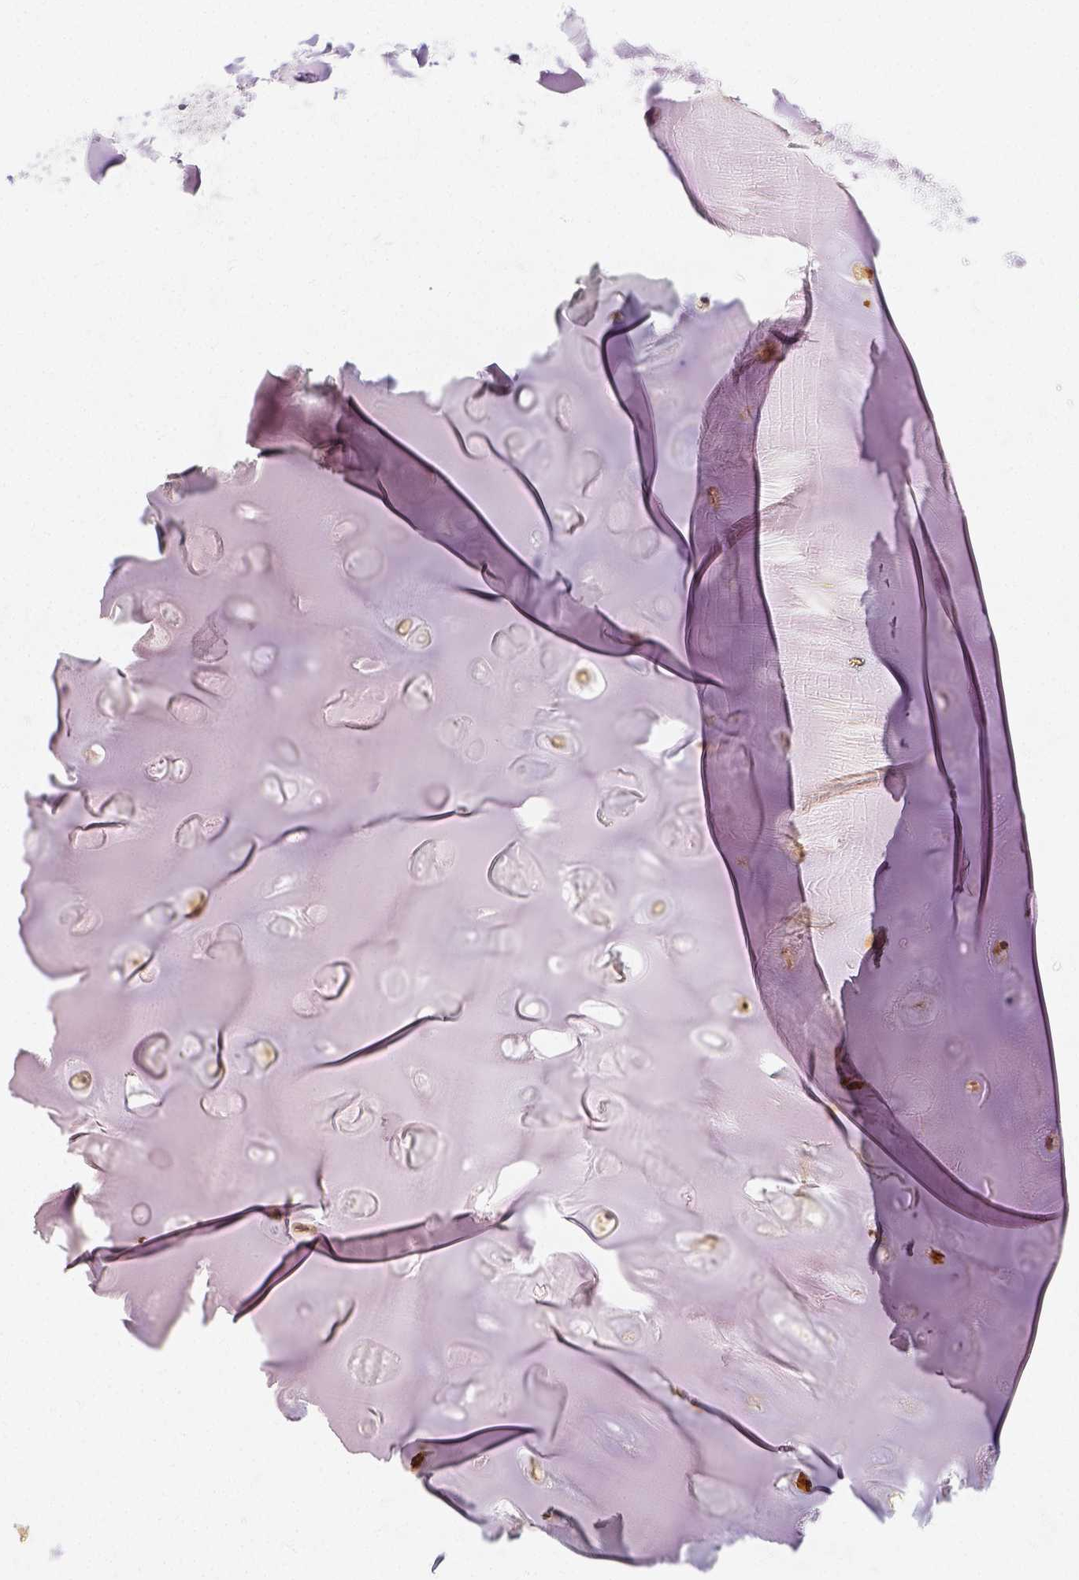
{"staining": {"intensity": "negative", "quantity": "none", "location": "none"}, "tissue": "adipose tissue", "cell_type": "Adipocytes", "image_type": "normal", "snomed": [{"axis": "morphology", "description": "Normal tissue, NOS"}, {"axis": "morphology", "description": "Squamous cell carcinoma, NOS"}, {"axis": "topography", "description": "Cartilage tissue"}, {"axis": "topography", "description": "Bronchus"}, {"axis": "topography", "description": "Lung"}], "caption": "A micrograph of human adipose tissue is negative for staining in adipocytes. (DAB immunohistochemistry (IHC), high magnification).", "gene": "NECAB2", "patient": {"sex": "male", "age": 66}}